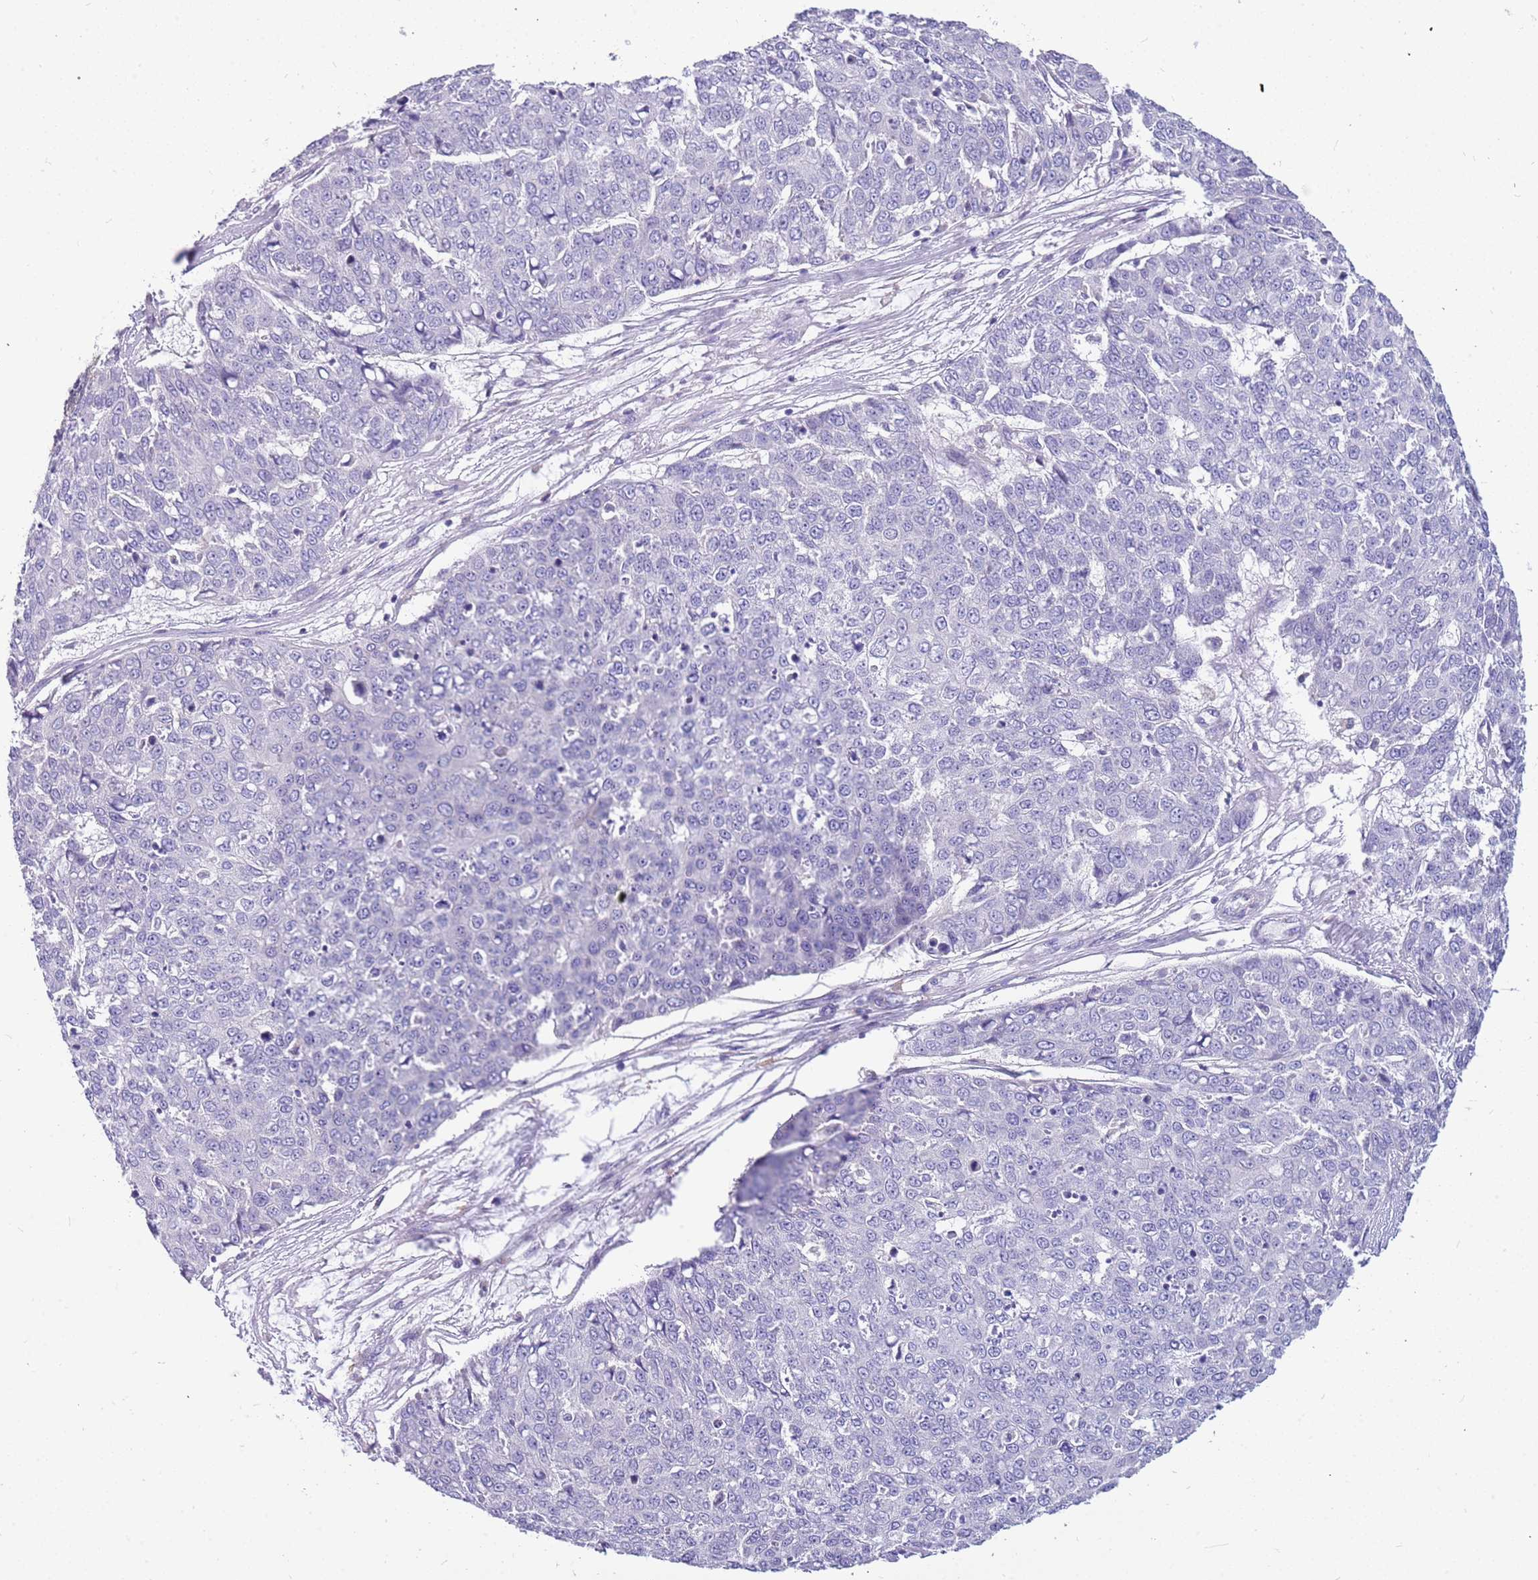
{"staining": {"intensity": "negative", "quantity": "none", "location": "none"}, "tissue": "skin cancer", "cell_type": "Tumor cells", "image_type": "cancer", "snomed": [{"axis": "morphology", "description": "Squamous cell carcinoma, NOS"}, {"axis": "topography", "description": "Skin"}], "caption": "There is no significant staining in tumor cells of skin squamous cell carcinoma. (DAB (3,3'-diaminobenzidine) immunohistochemistry, high magnification).", "gene": "RHCG", "patient": {"sex": "male", "age": 71}}